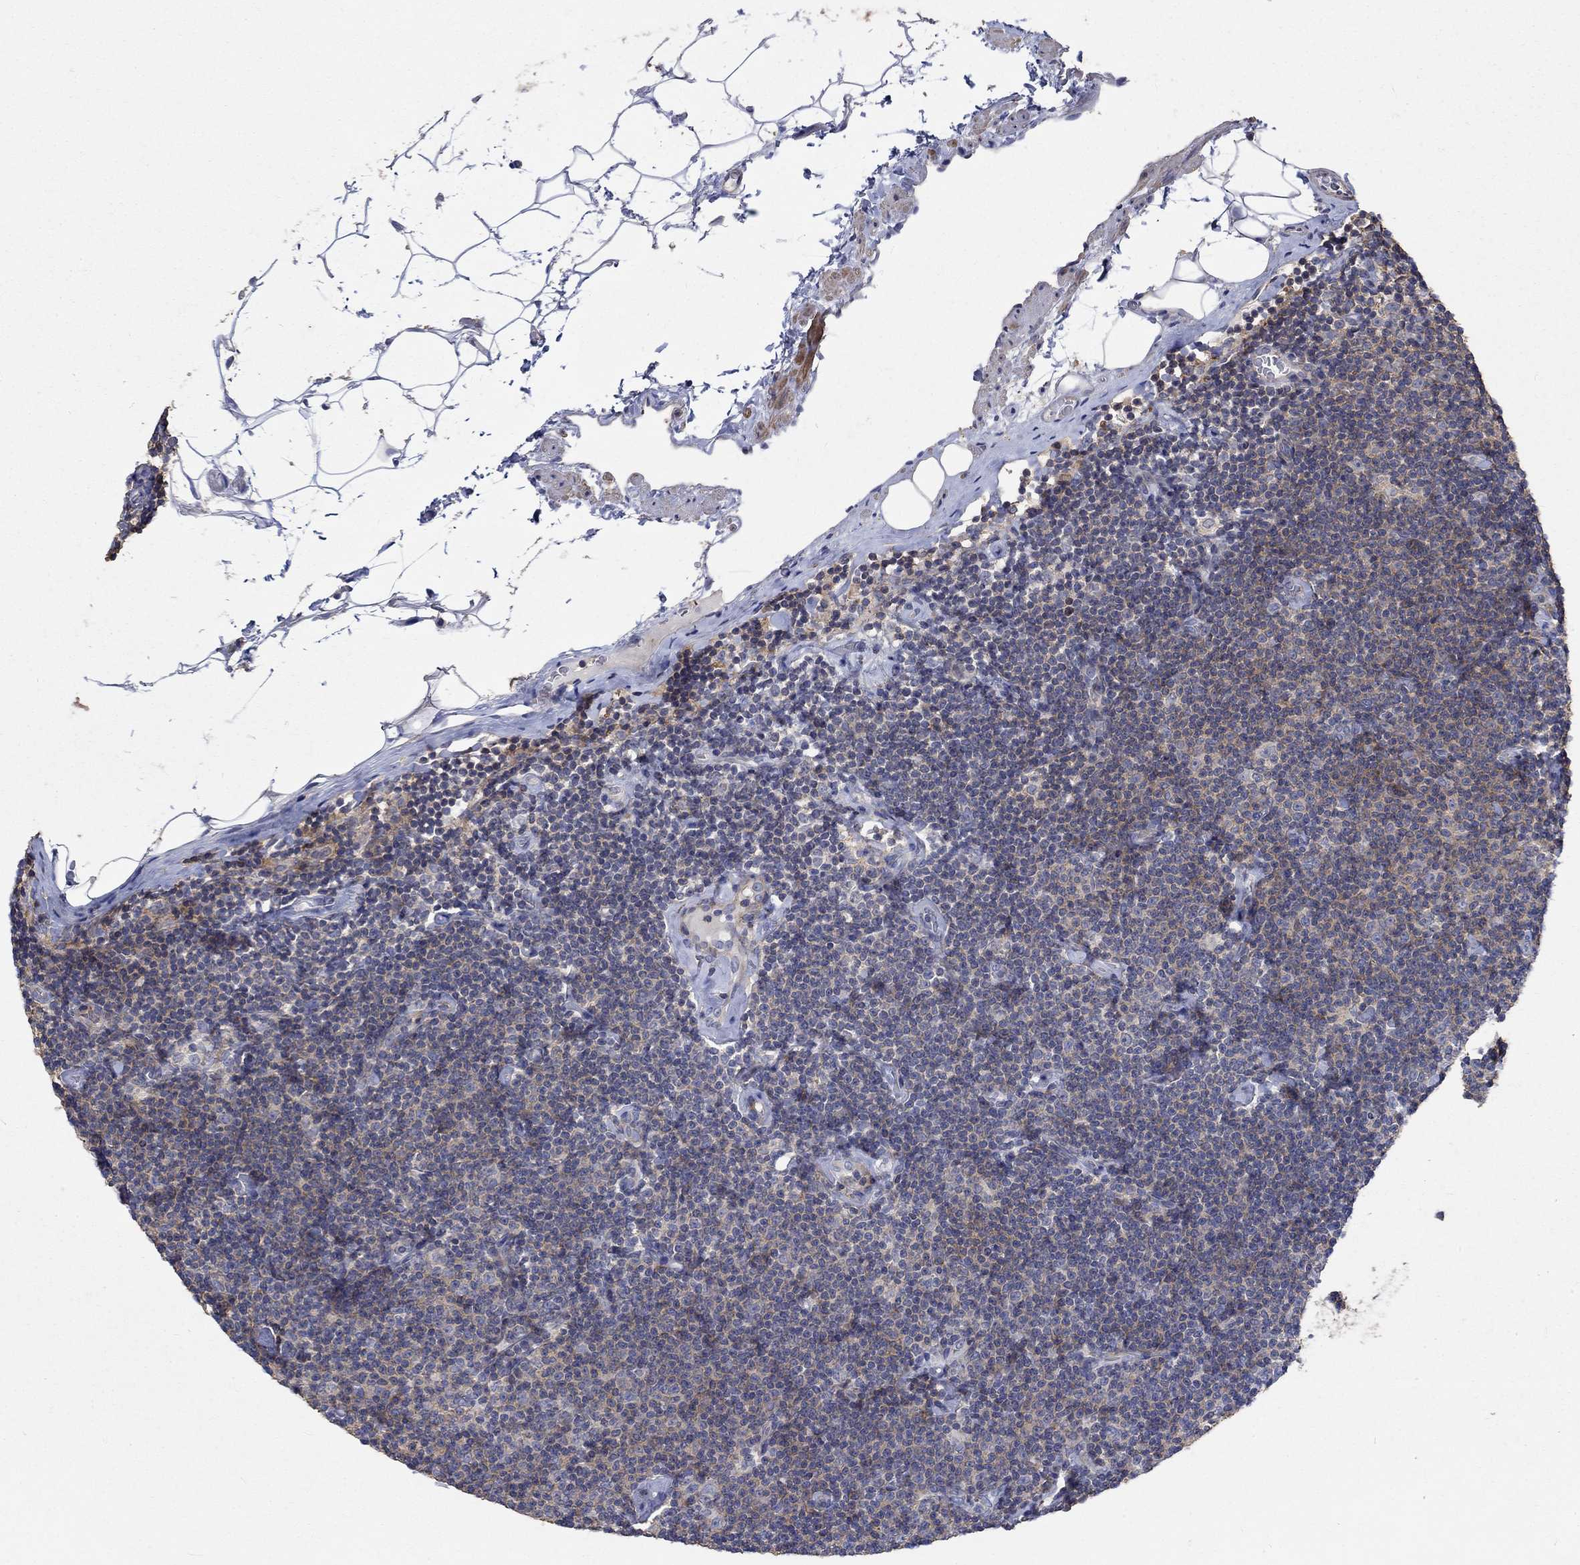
{"staining": {"intensity": "moderate", "quantity": "<25%", "location": "cytoplasmic/membranous"}, "tissue": "lymphoma", "cell_type": "Tumor cells", "image_type": "cancer", "snomed": [{"axis": "morphology", "description": "Malignant lymphoma, non-Hodgkin's type, Low grade"}, {"axis": "topography", "description": "Lymph node"}], "caption": "The histopathology image displays immunohistochemical staining of lymphoma. There is moderate cytoplasmic/membranous staining is appreciated in about <25% of tumor cells.", "gene": "TNFAIP8L3", "patient": {"sex": "male", "age": 81}}